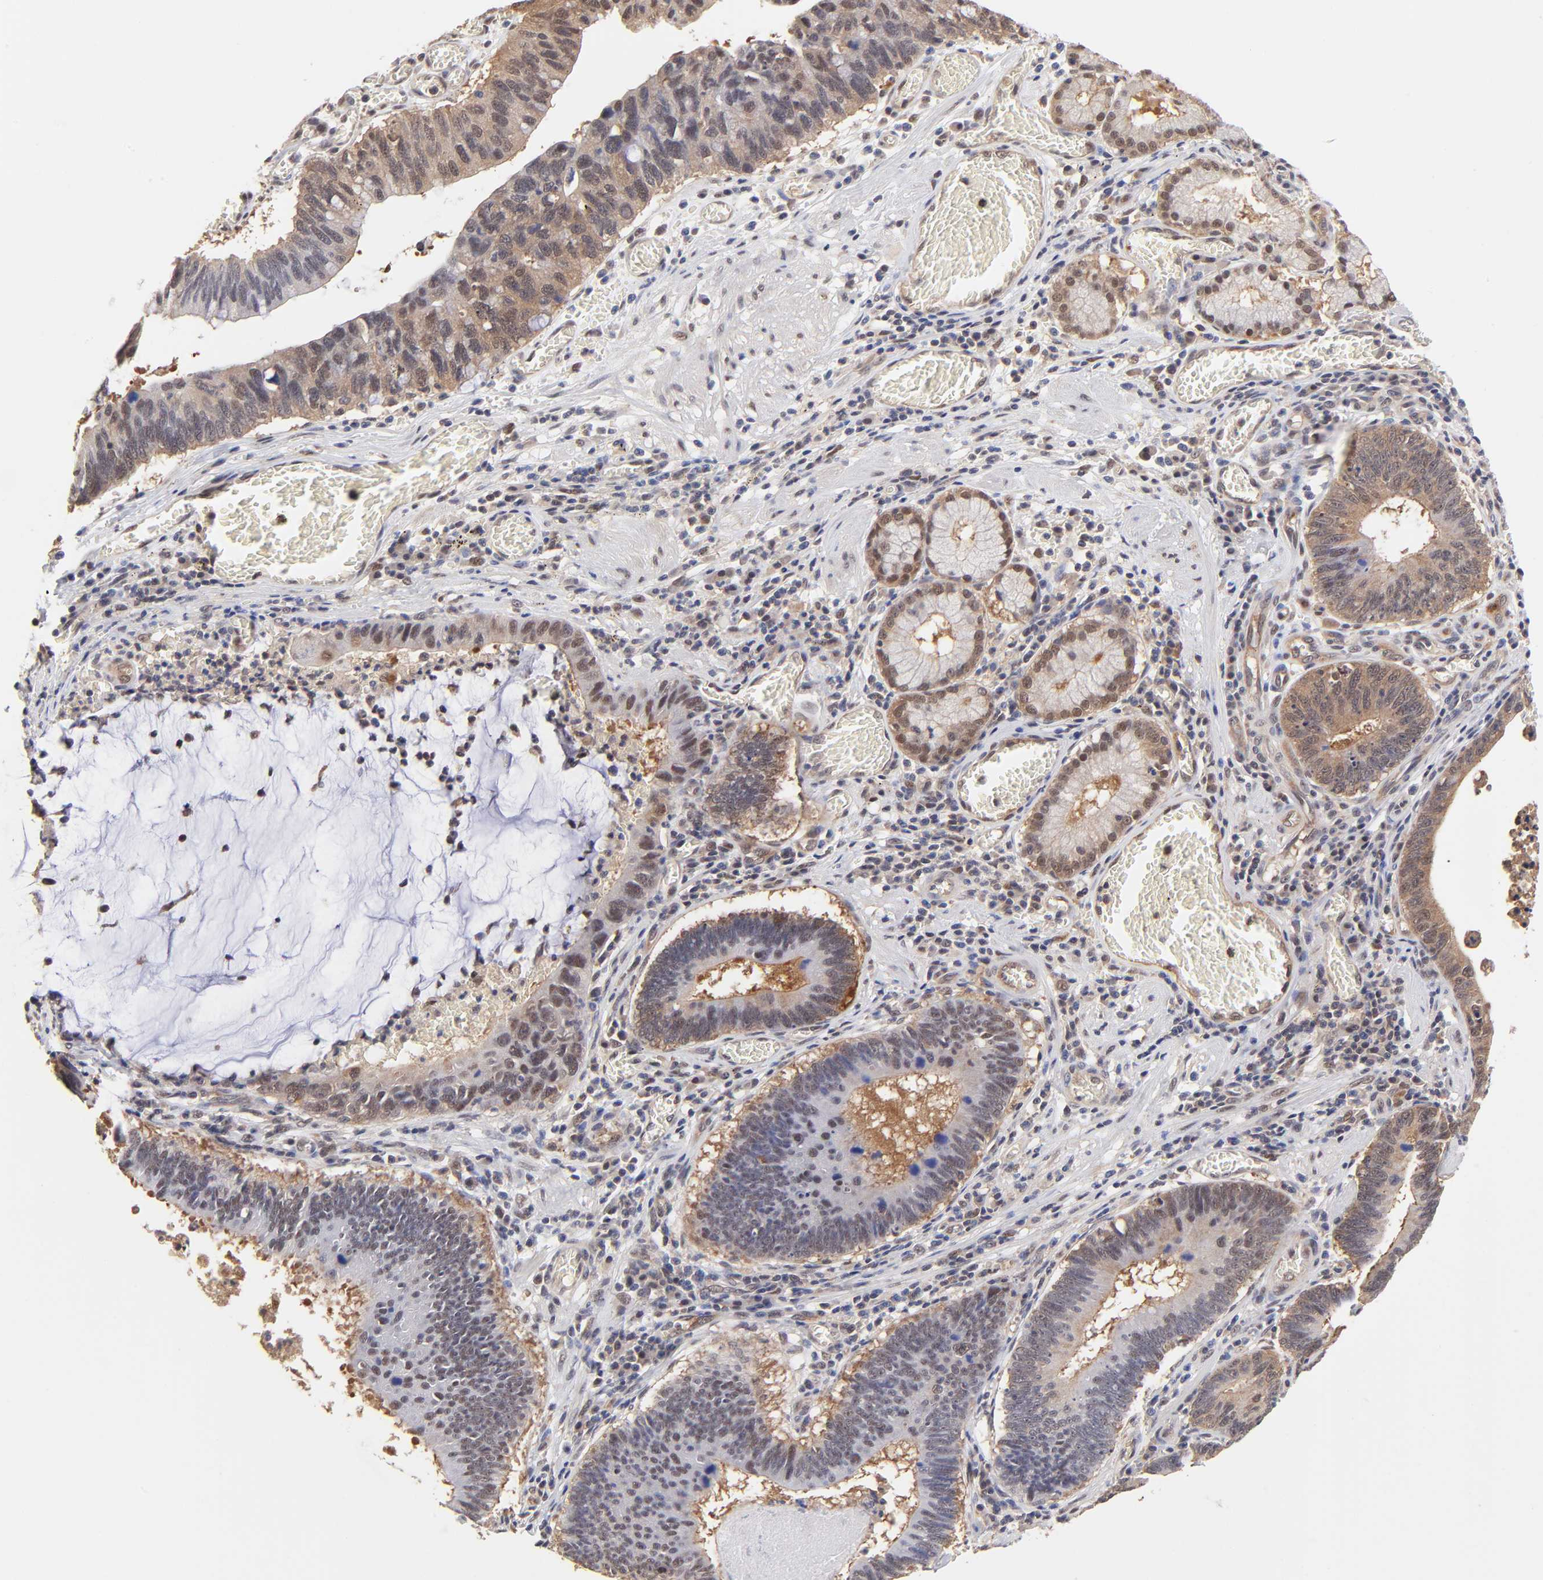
{"staining": {"intensity": "weak", "quantity": "25%-75%", "location": "cytoplasmic/membranous,nuclear"}, "tissue": "stomach cancer", "cell_type": "Tumor cells", "image_type": "cancer", "snomed": [{"axis": "morphology", "description": "Adenocarcinoma, NOS"}, {"axis": "topography", "description": "Stomach"}, {"axis": "topography", "description": "Gastric cardia"}], "caption": "Stomach adenocarcinoma stained for a protein shows weak cytoplasmic/membranous and nuclear positivity in tumor cells.", "gene": "PSMC4", "patient": {"sex": "male", "age": 59}}